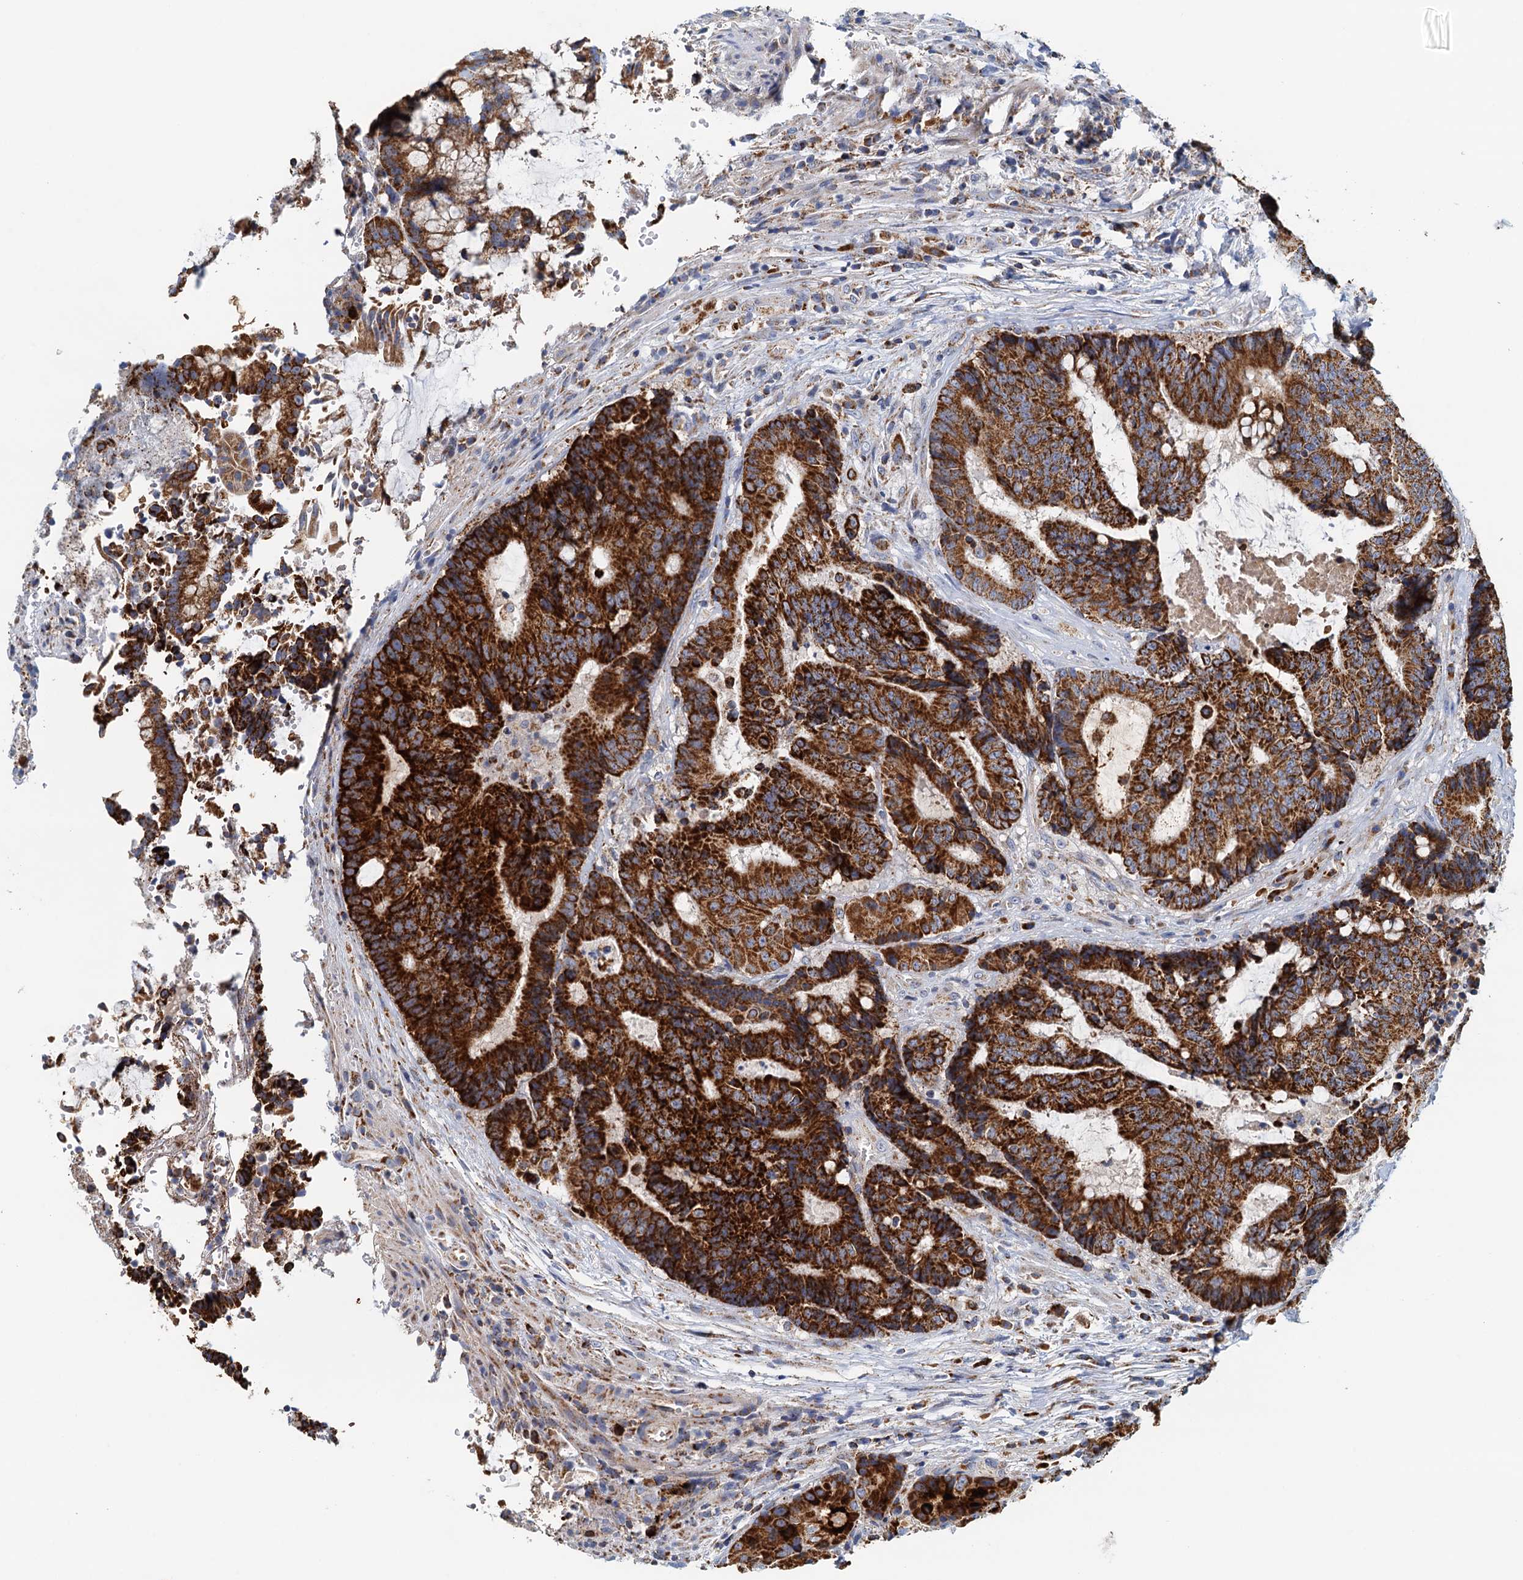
{"staining": {"intensity": "strong", "quantity": ">75%", "location": "cytoplasmic/membranous"}, "tissue": "colorectal cancer", "cell_type": "Tumor cells", "image_type": "cancer", "snomed": [{"axis": "morphology", "description": "Adenocarcinoma, NOS"}, {"axis": "topography", "description": "Rectum"}], "caption": "Protein expression analysis of colorectal adenocarcinoma exhibits strong cytoplasmic/membranous positivity in about >75% of tumor cells.", "gene": "POC1A", "patient": {"sex": "male", "age": 69}}